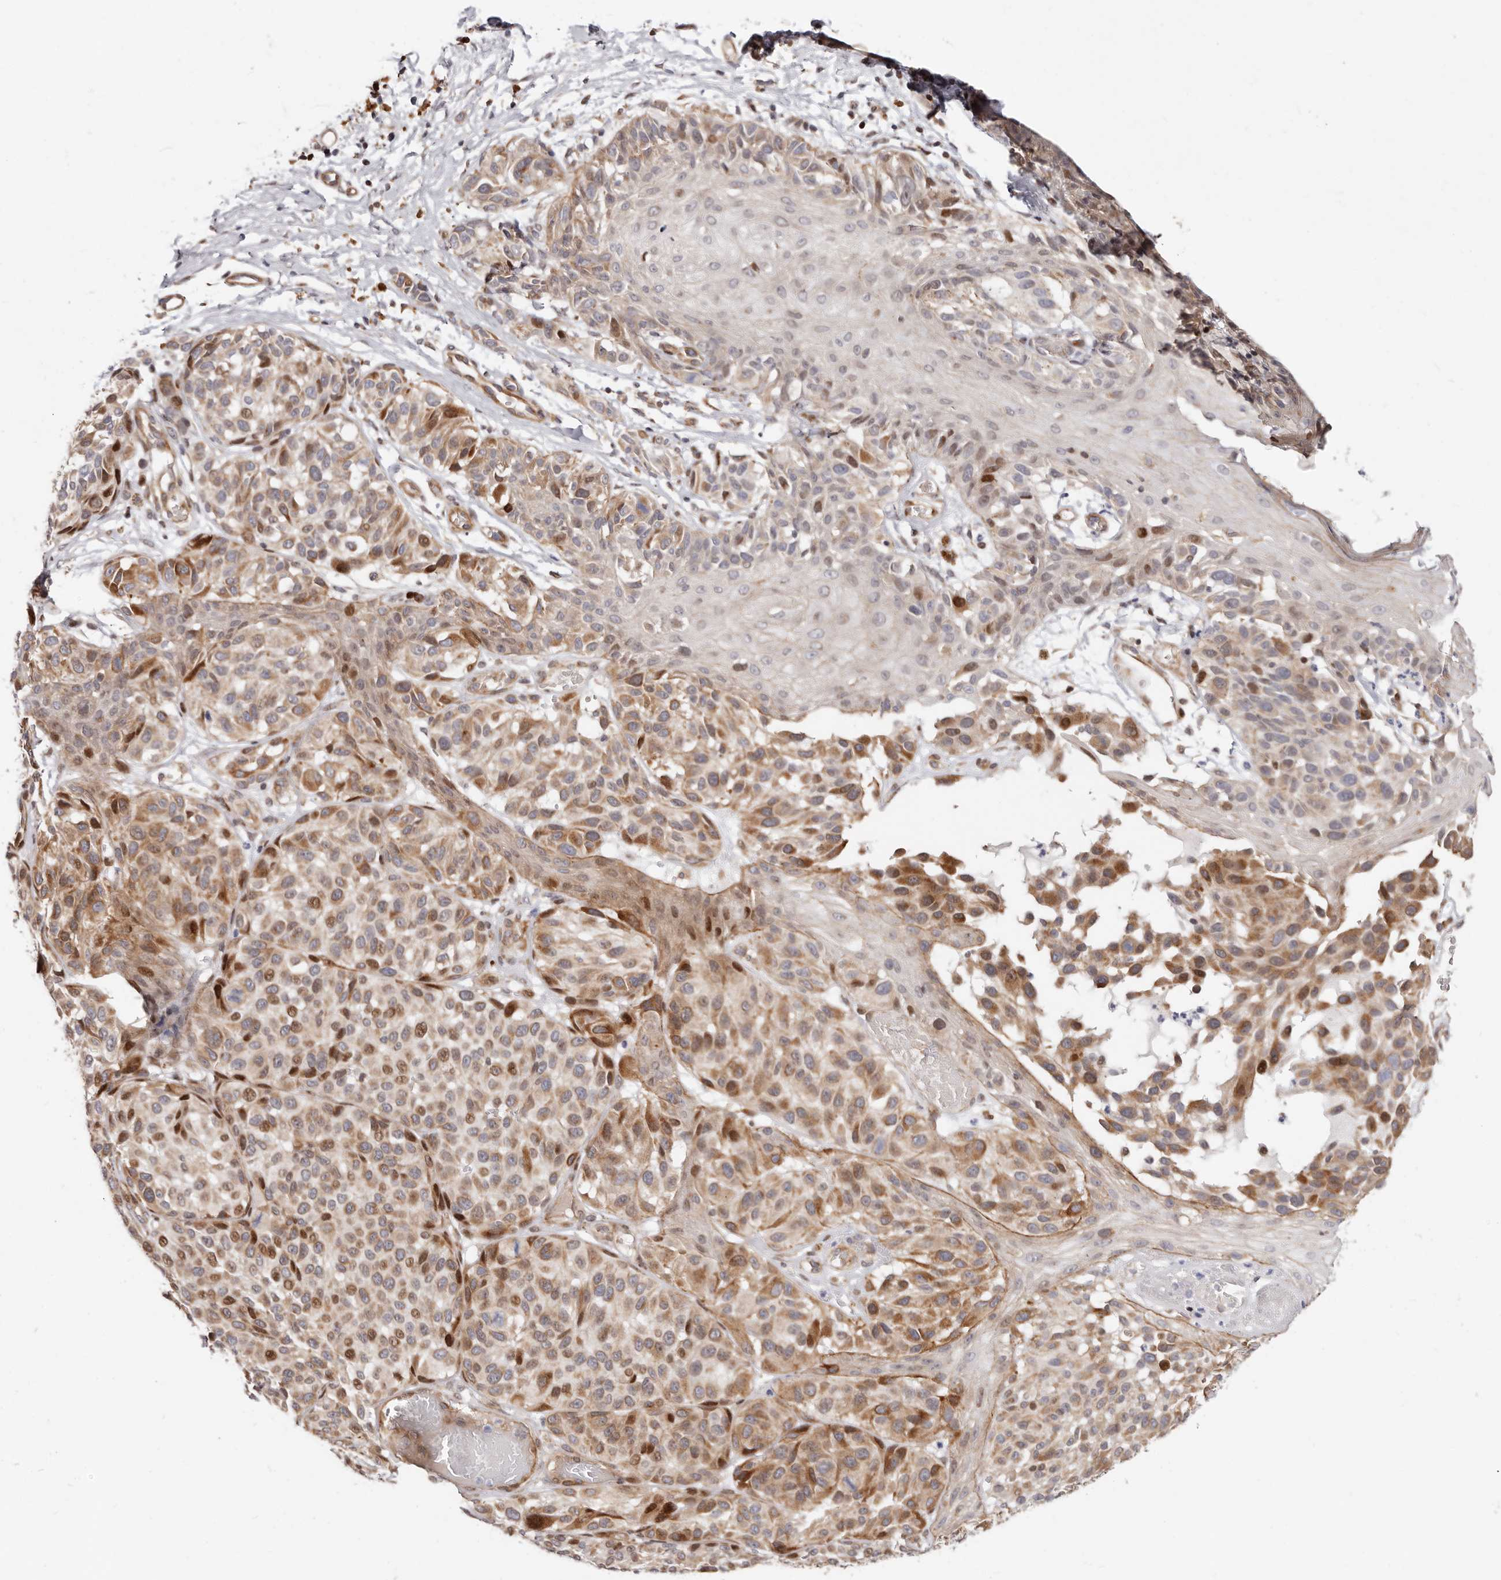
{"staining": {"intensity": "moderate", "quantity": "25%-75%", "location": "cytoplasmic/membranous,nuclear"}, "tissue": "melanoma", "cell_type": "Tumor cells", "image_type": "cancer", "snomed": [{"axis": "morphology", "description": "Malignant melanoma, NOS"}, {"axis": "topography", "description": "Skin"}], "caption": "This image displays immunohistochemistry staining of melanoma, with medium moderate cytoplasmic/membranous and nuclear positivity in about 25%-75% of tumor cells.", "gene": "EPHX3", "patient": {"sex": "male", "age": 83}}